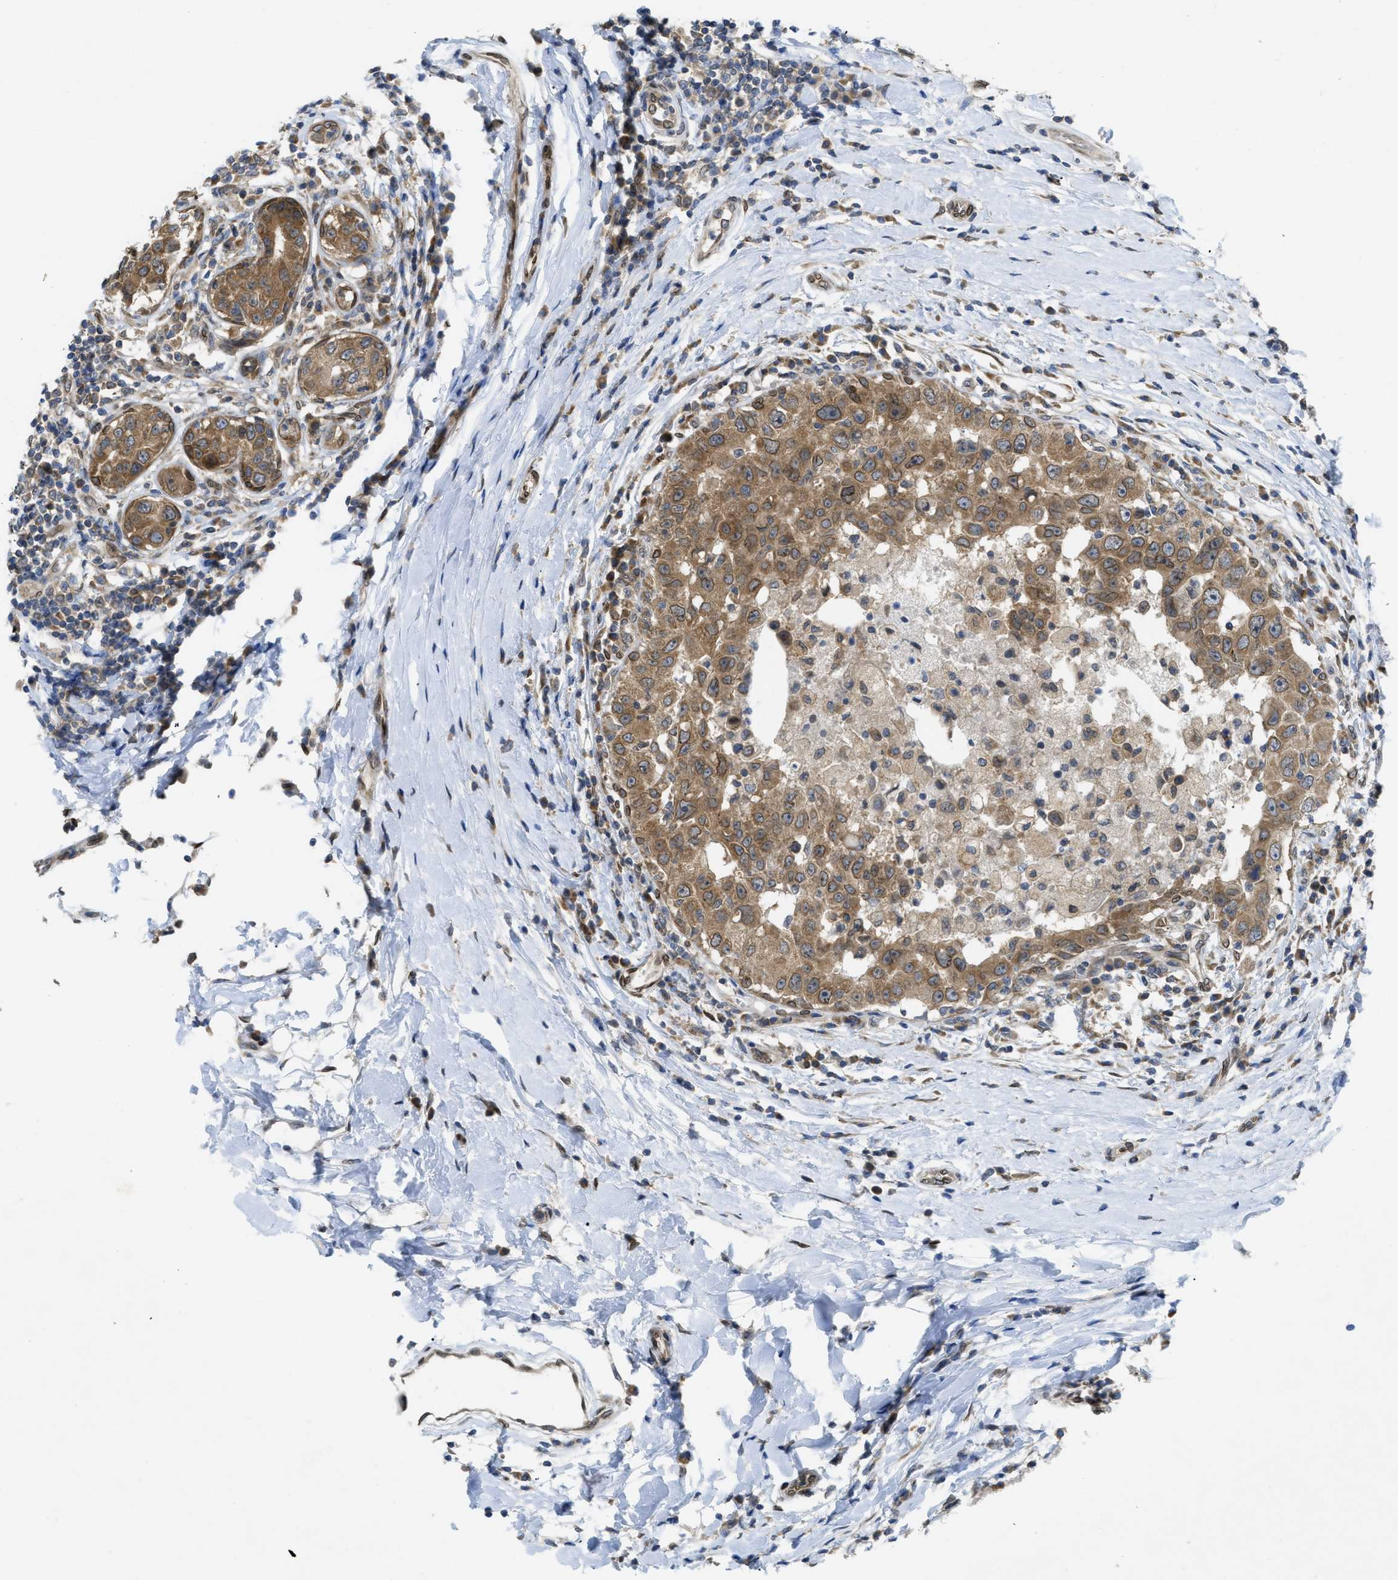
{"staining": {"intensity": "moderate", "quantity": ">75%", "location": "cytoplasmic/membranous"}, "tissue": "breast cancer", "cell_type": "Tumor cells", "image_type": "cancer", "snomed": [{"axis": "morphology", "description": "Duct carcinoma"}, {"axis": "topography", "description": "Breast"}], "caption": "High-magnification brightfield microscopy of breast infiltrating ductal carcinoma stained with DAB (3,3'-diaminobenzidine) (brown) and counterstained with hematoxylin (blue). tumor cells exhibit moderate cytoplasmic/membranous expression is present in about>75% of cells.", "gene": "EIF2AK3", "patient": {"sex": "female", "age": 27}}